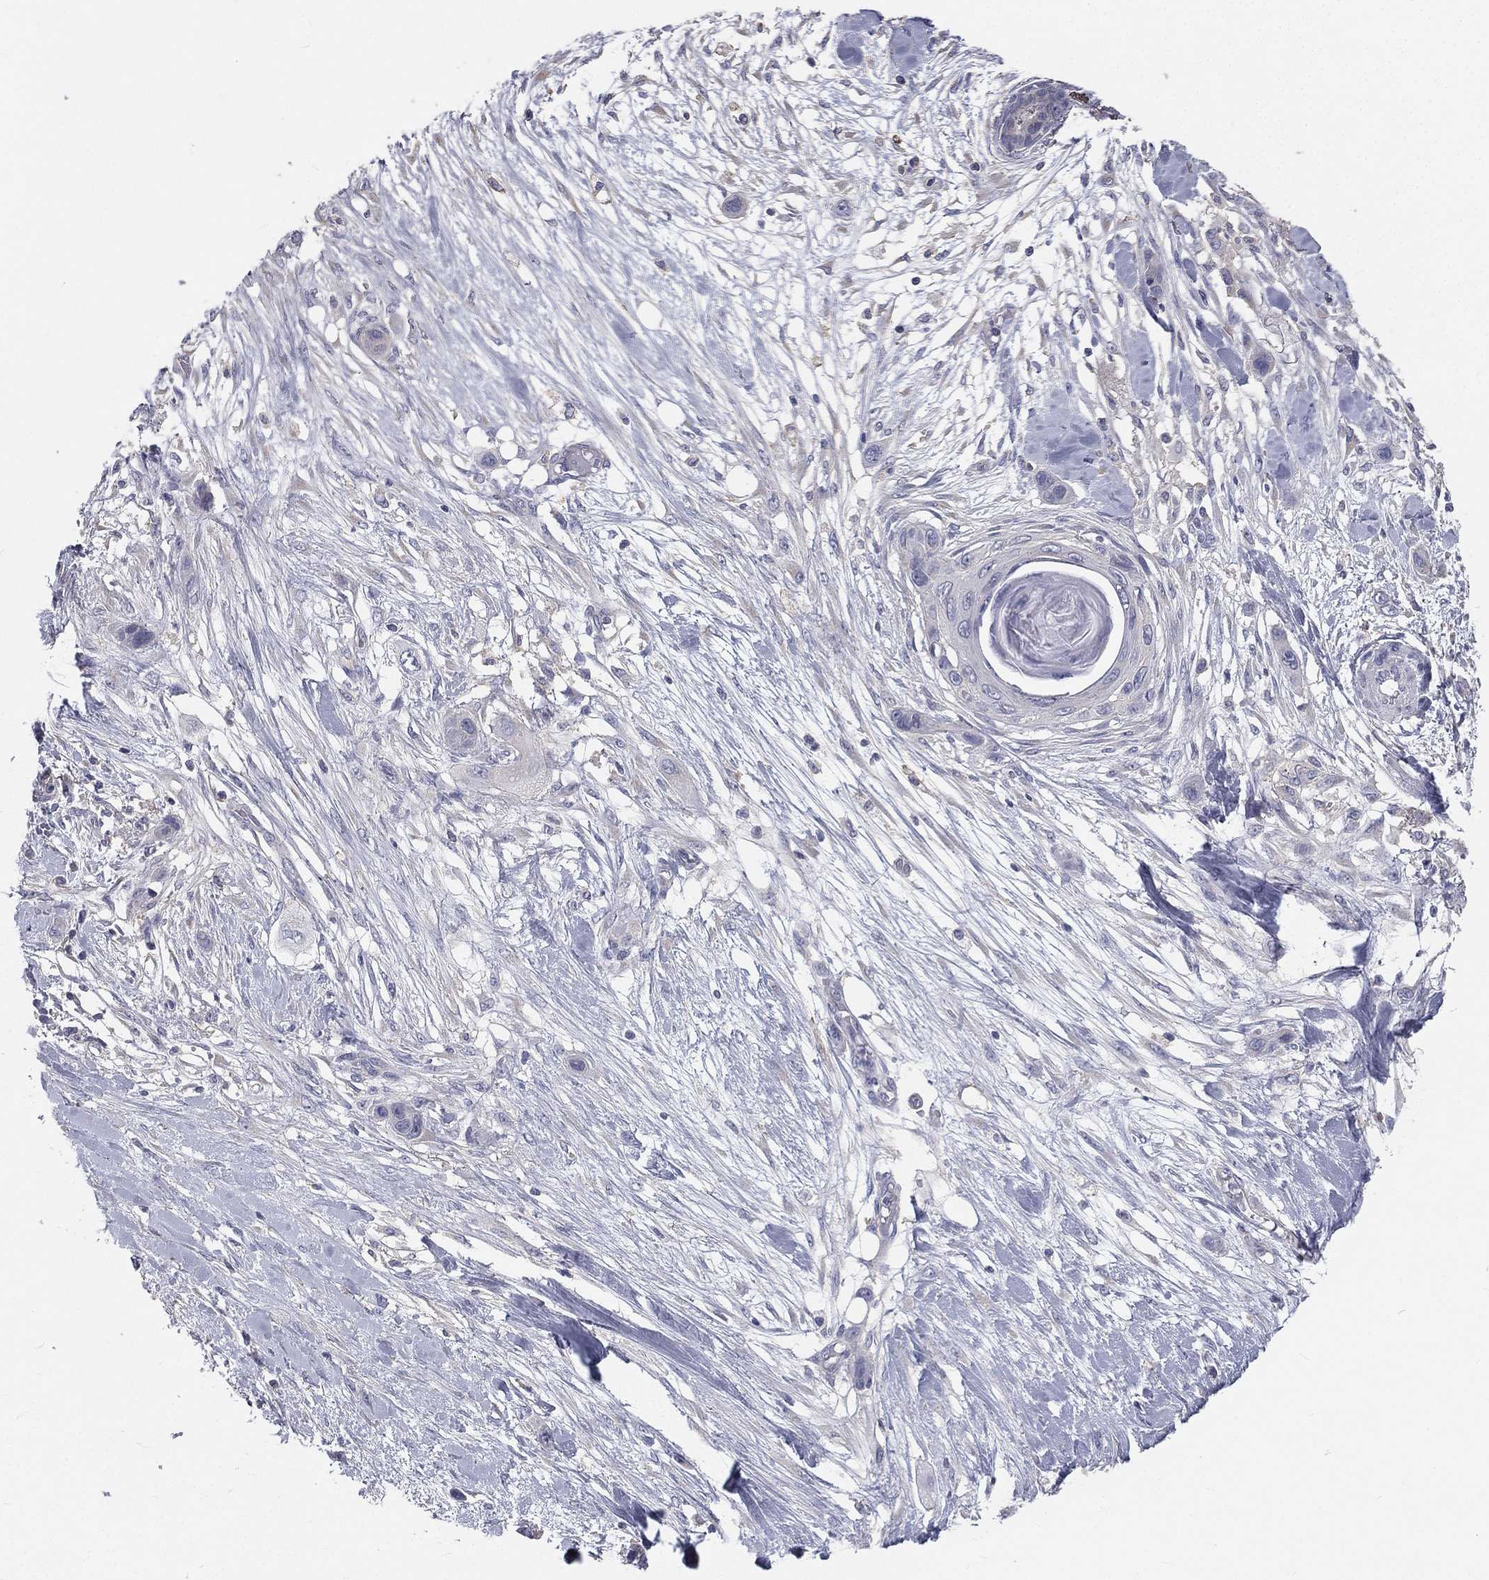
{"staining": {"intensity": "negative", "quantity": "none", "location": "none"}, "tissue": "skin cancer", "cell_type": "Tumor cells", "image_type": "cancer", "snomed": [{"axis": "morphology", "description": "Squamous cell carcinoma, NOS"}, {"axis": "topography", "description": "Skin"}], "caption": "IHC of squamous cell carcinoma (skin) shows no expression in tumor cells.", "gene": "MUC13", "patient": {"sex": "male", "age": 79}}